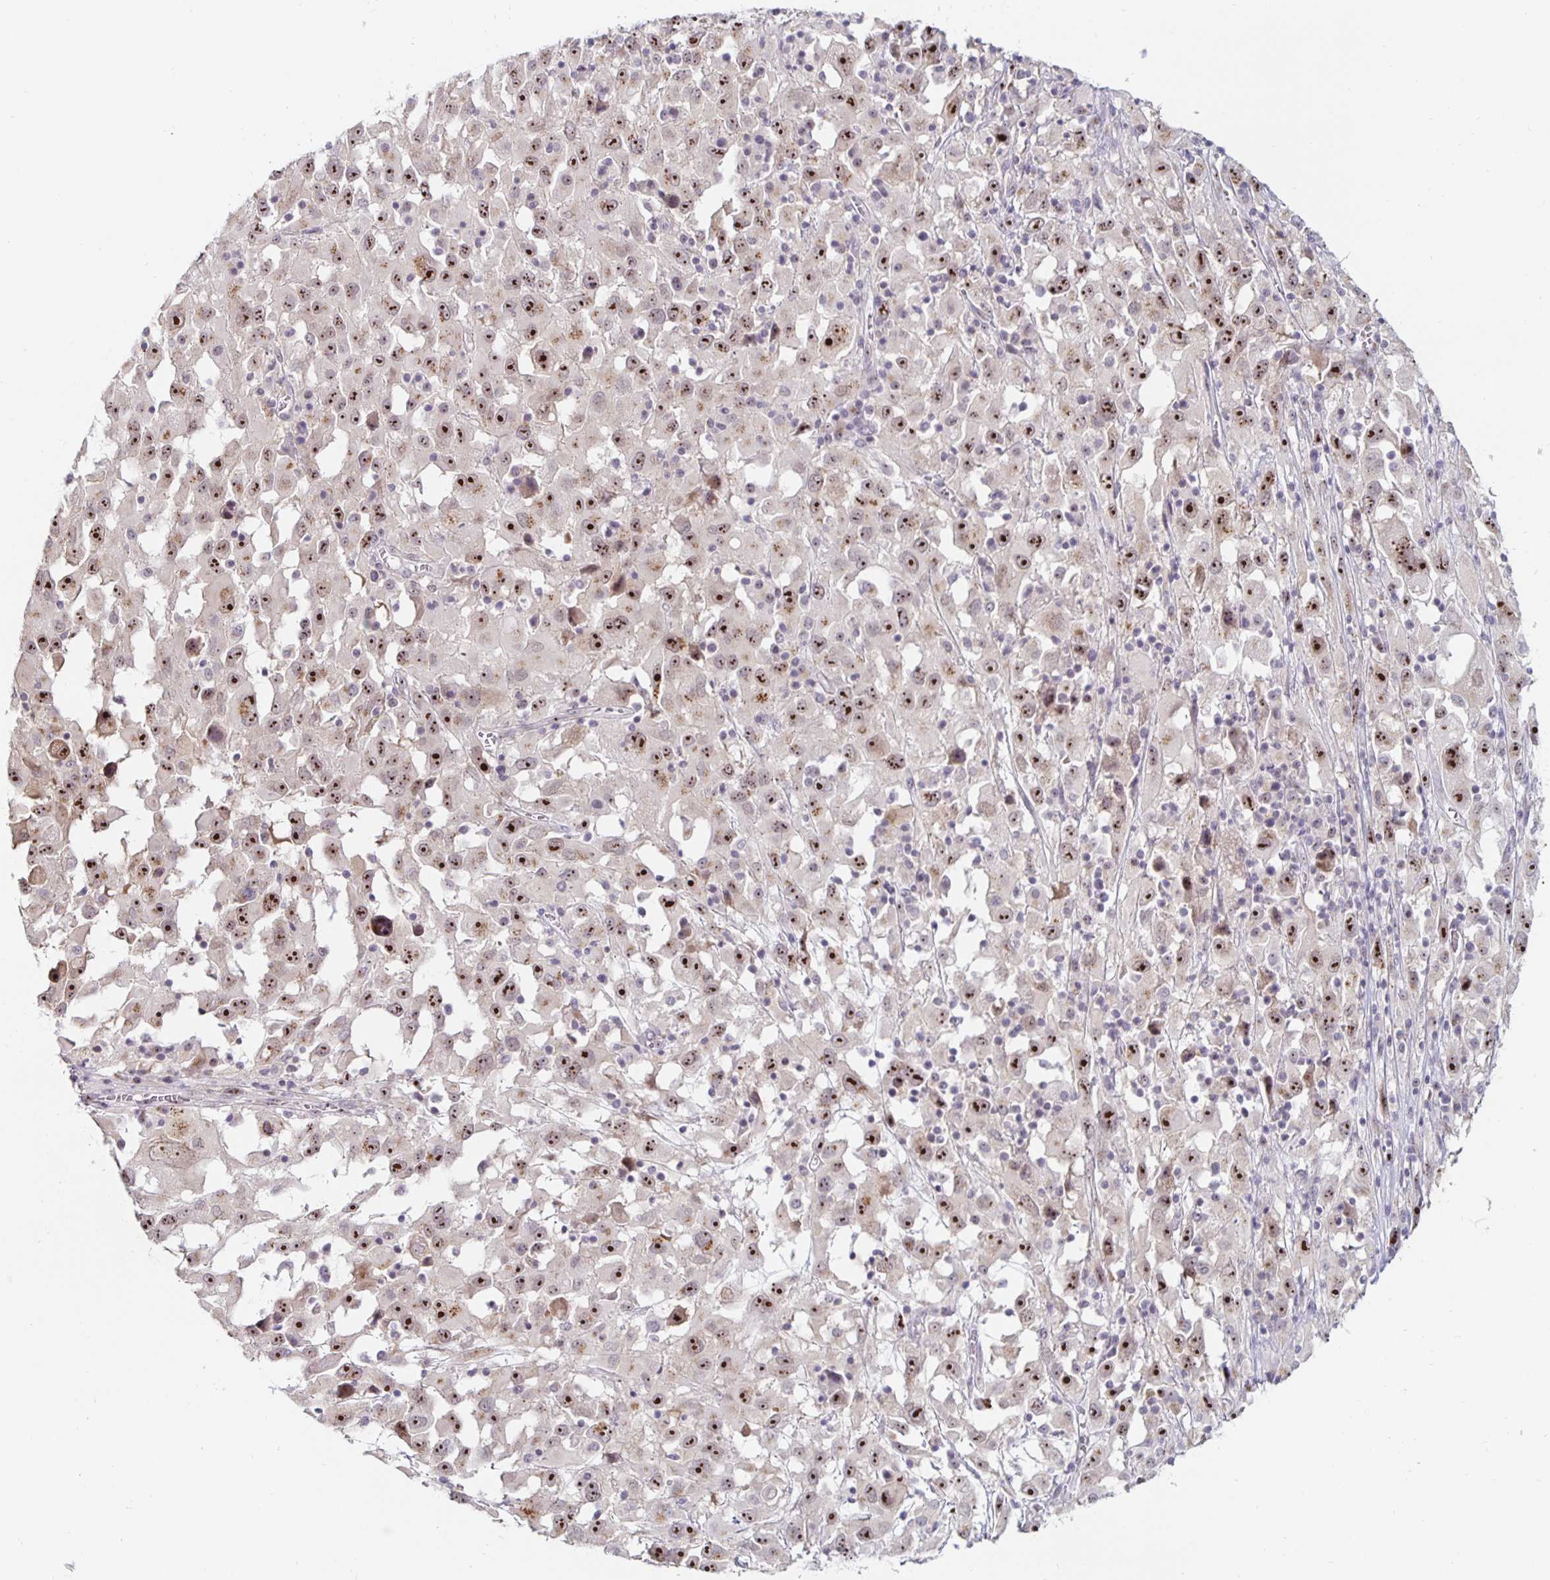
{"staining": {"intensity": "strong", "quantity": ">75%", "location": "nuclear"}, "tissue": "melanoma", "cell_type": "Tumor cells", "image_type": "cancer", "snomed": [{"axis": "morphology", "description": "Malignant melanoma, Metastatic site"}, {"axis": "topography", "description": "Soft tissue"}], "caption": "A brown stain labels strong nuclear expression of a protein in human melanoma tumor cells. Nuclei are stained in blue.", "gene": "NUP85", "patient": {"sex": "male", "age": 50}}